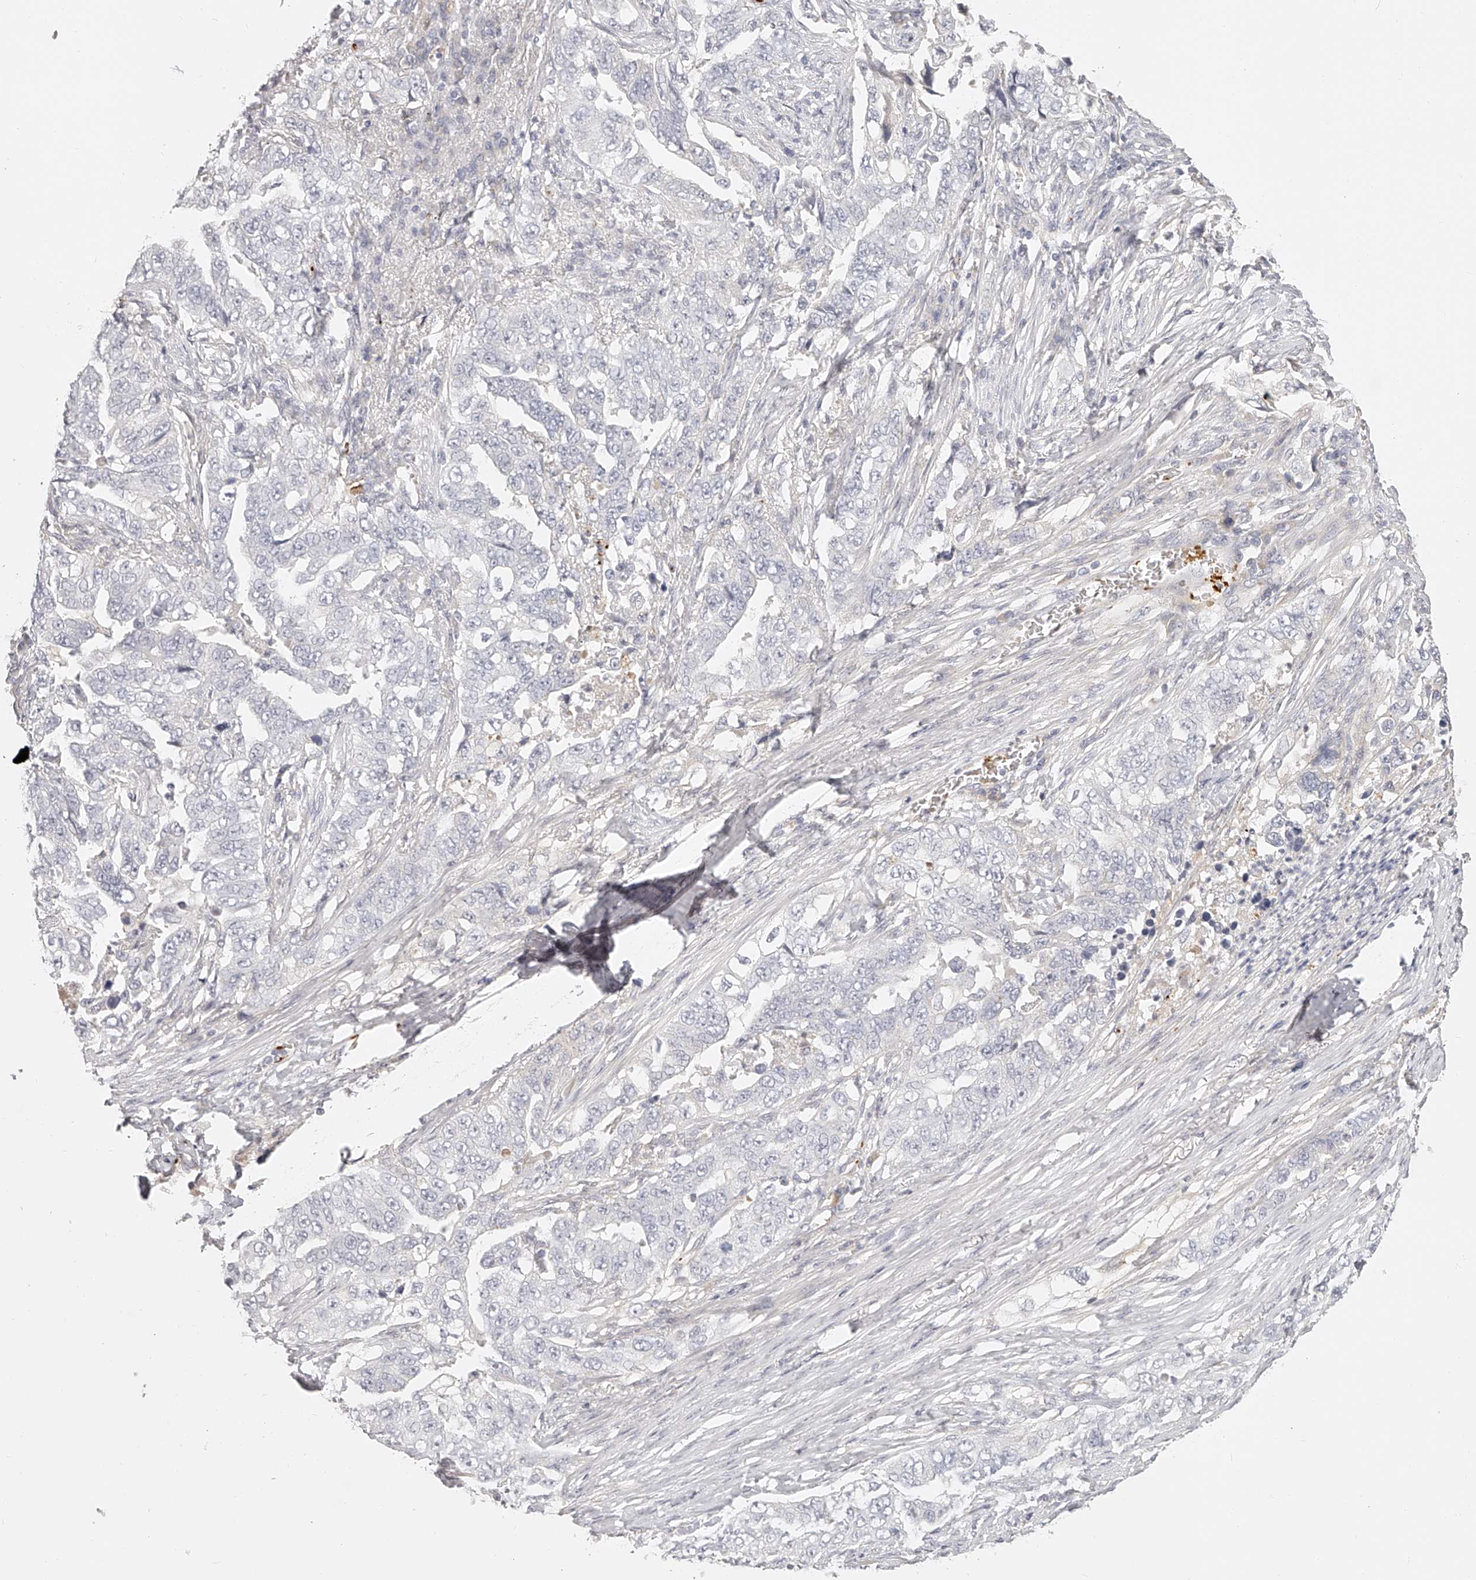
{"staining": {"intensity": "negative", "quantity": "none", "location": "none"}, "tissue": "lung cancer", "cell_type": "Tumor cells", "image_type": "cancer", "snomed": [{"axis": "morphology", "description": "Adenocarcinoma, NOS"}, {"axis": "topography", "description": "Lung"}], "caption": "Micrograph shows no significant protein positivity in tumor cells of lung adenocarcinoma.", "gene": "ITGB3", "patient": {"sex": "female", "age": 51}}